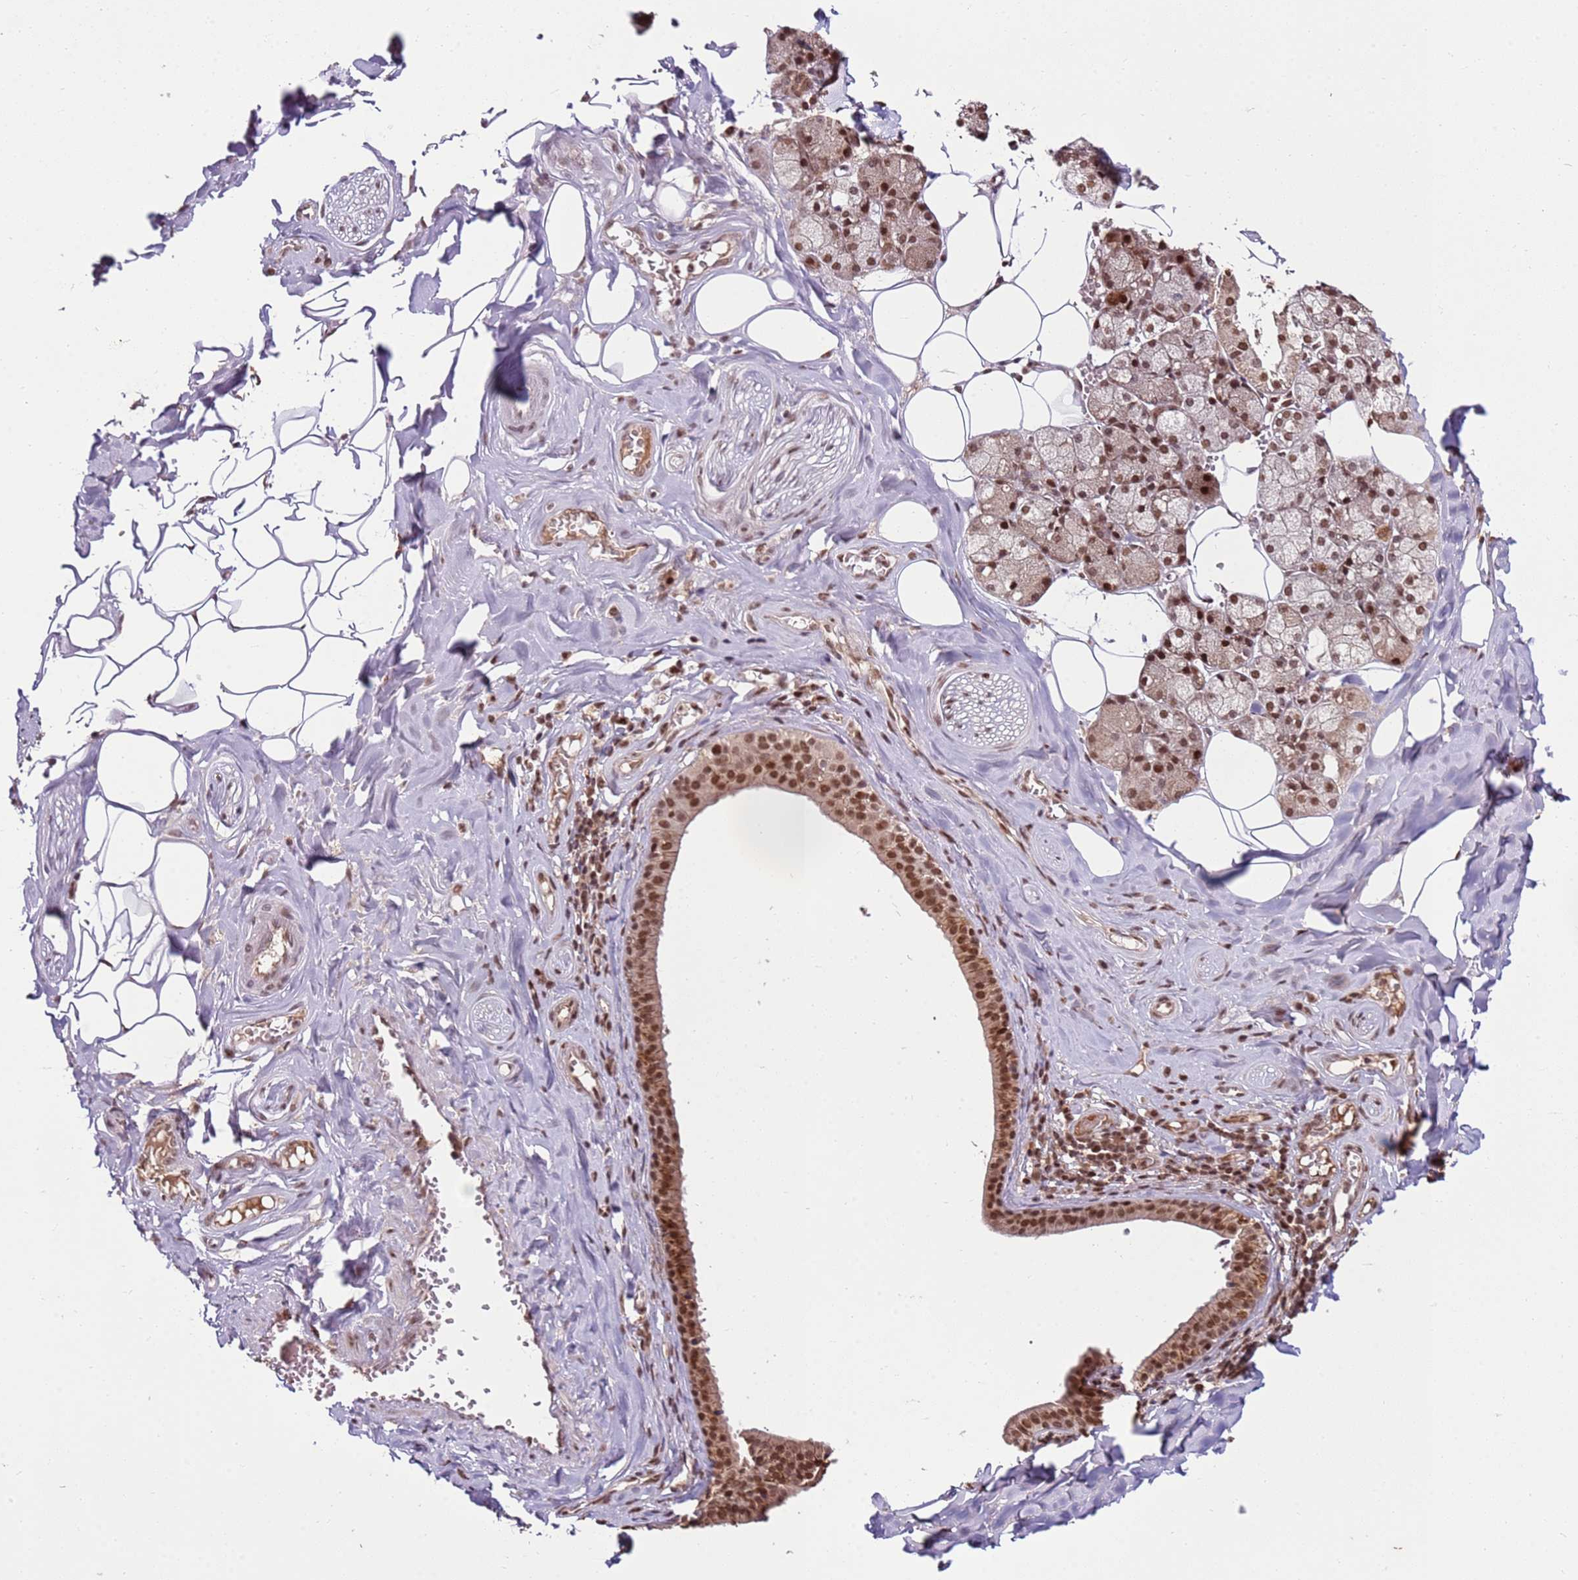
{"staining": {"intensity": "strong", "quantity": ">75%", "location": "cytoplasmic/membranous,nuclear"}, "tissue": "salivary gland", "cell_type": "Glandular cells", "image_type": "normal", "snomed": [{"axis": "morphology", "description": "Normal tissue, NOS"}, {"axis": "topography", "description": "Salivary gland"}], "caption": "DAB immunohistochemical staining of unremarkable human salivary gland displays strong cytoplasmic/membranous,nuclear protein expression in approximately >75% of glandular cells. Using DAB (3,3'-diaminobenzidine) (brown) and hematoxylin (blue) stains, captured at high magnification using brightfield microscopy.", "gene": "ZBTB12", "patient": {"sex": "male", "age": 62}}